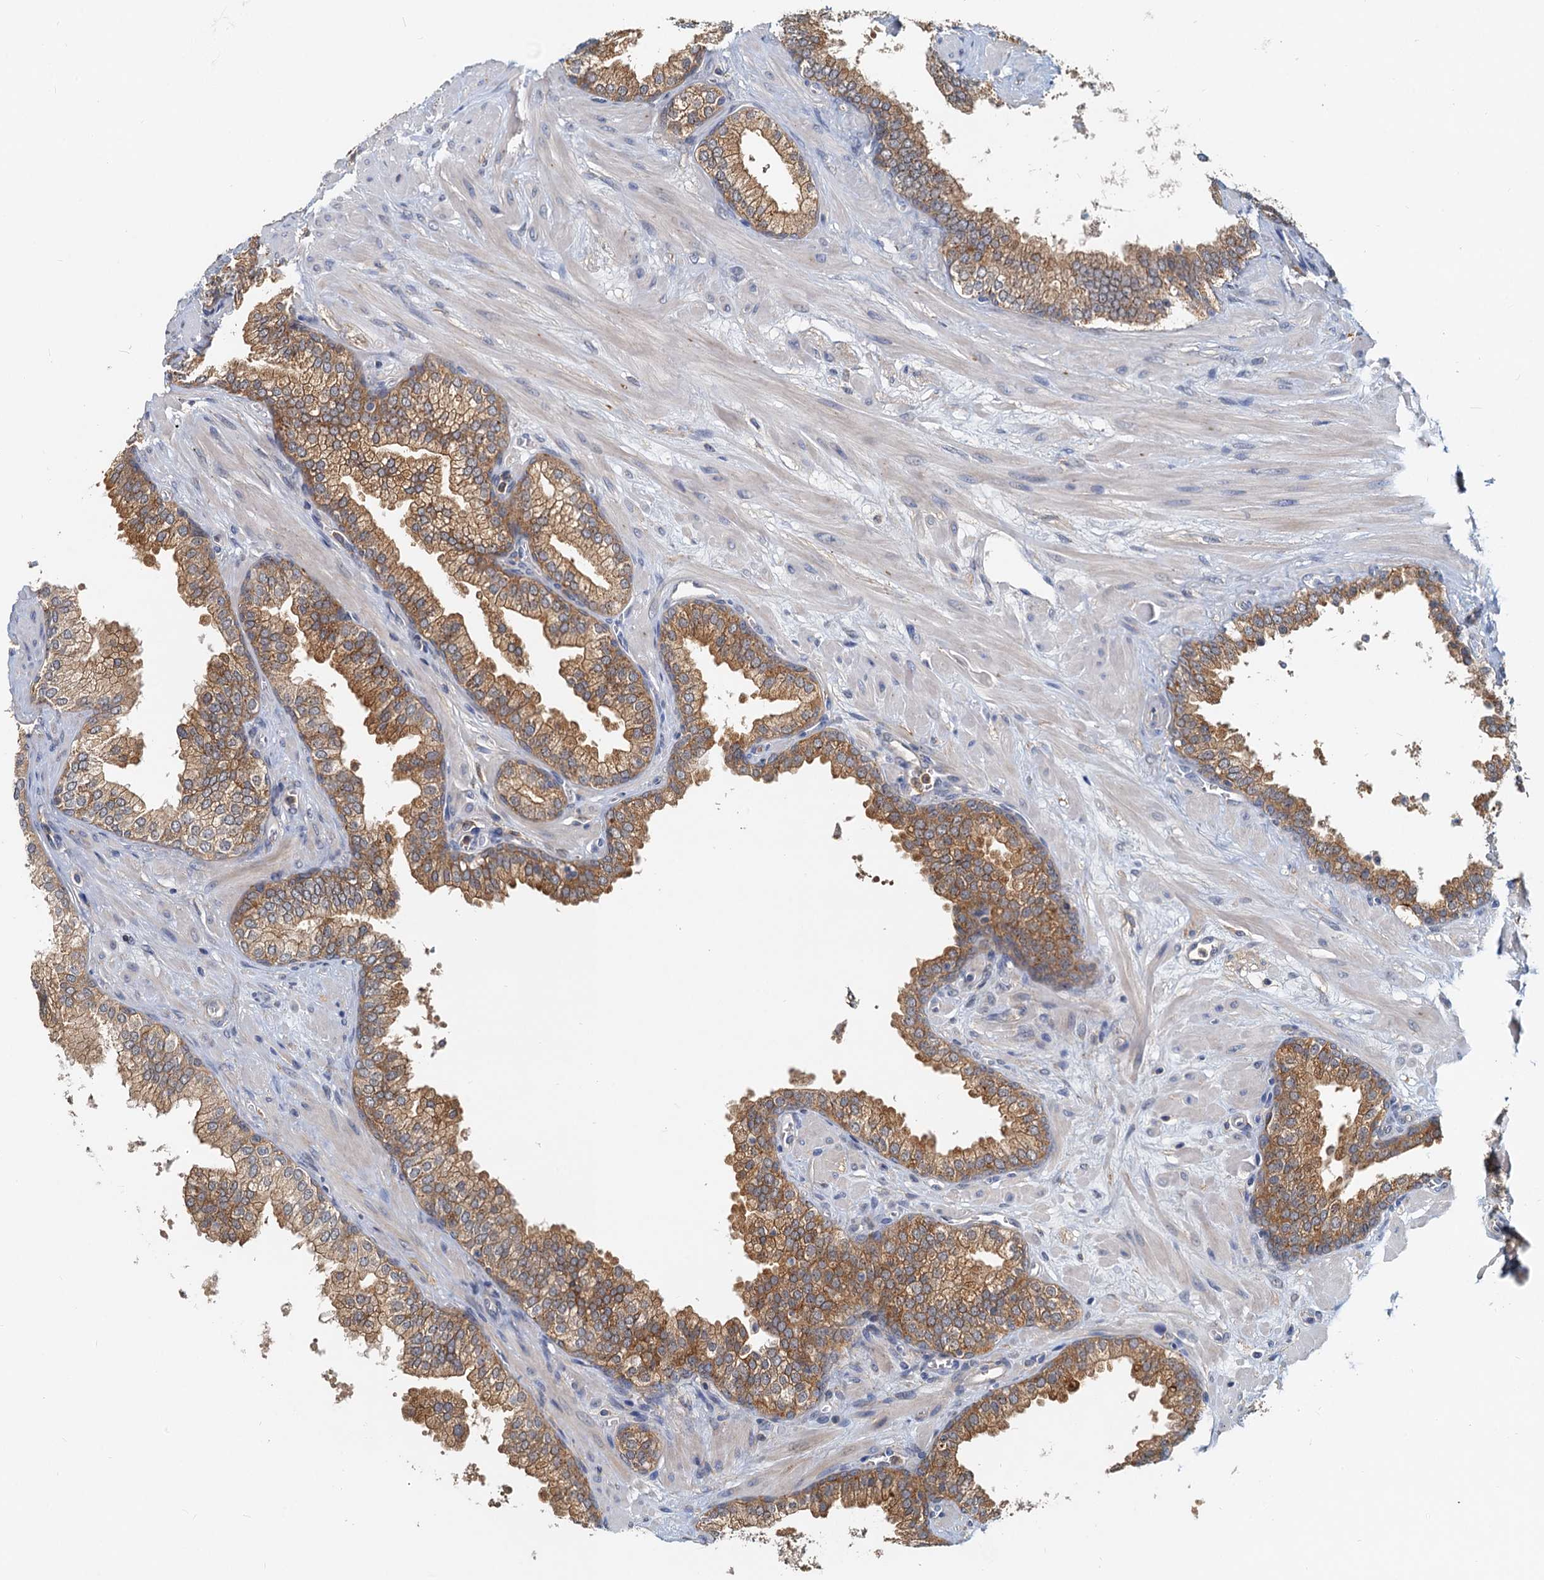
{"staining": {"intensity": "moderate", "quantity": ">75%", "location": "cytoplasmic/membranous"}, "tissue": "prostate", "cell_type": "Glandular cells", "image_type": "normal", "snomed": [{"axis": "morphology", "description": "Normal tissue, NOS"}, {"axis": "topography", "description": "Prostate"}], "caption": "Immunohistochemical staining of benign human prostate shows >75% levels of moderate cytoplasmic/membranous protein expression in approximately >75% of glandular cells.", "gene": "TOLLIP", "patient": {"sex": "male", "age": 60}}